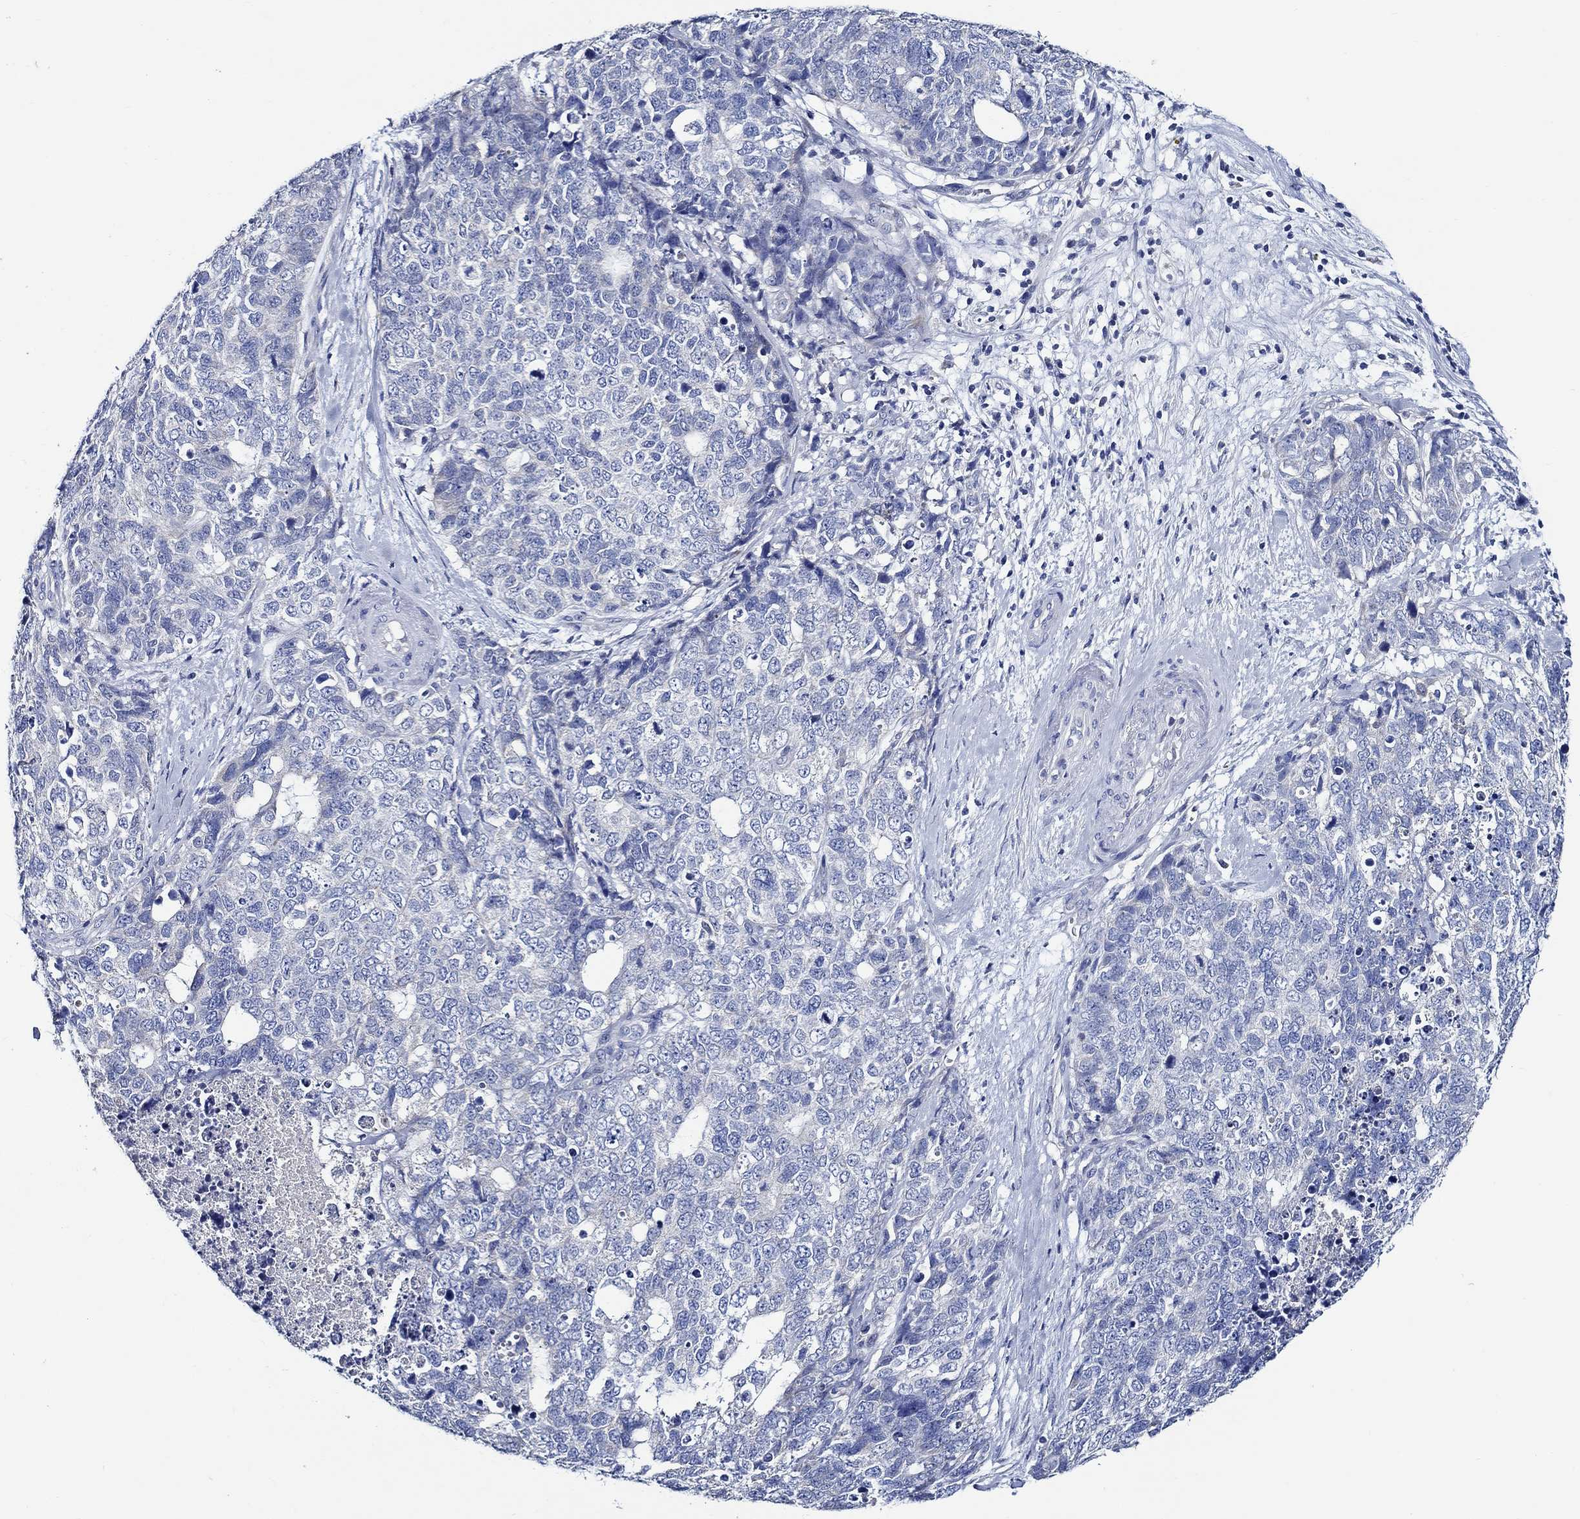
{"staining": {"intensity": "negative", "quantity": "none", "location": "none"}, "tissue": "cervical cancer", "cell_type": "Tumor cells", "image_type": "cancer", "snomed": [{"axis": "morphology", "description": "Squamous cell carcinoma, NOS"}, {"axis": "topography", "description": "Cervix"}], "caption": "The IHC histopathology image has no significant positivity in tumor cells of squamous cell carcinoma (cervical) tissue.", "gene": "SKOR1", "patient": {"sex": "female", "age": 63}}